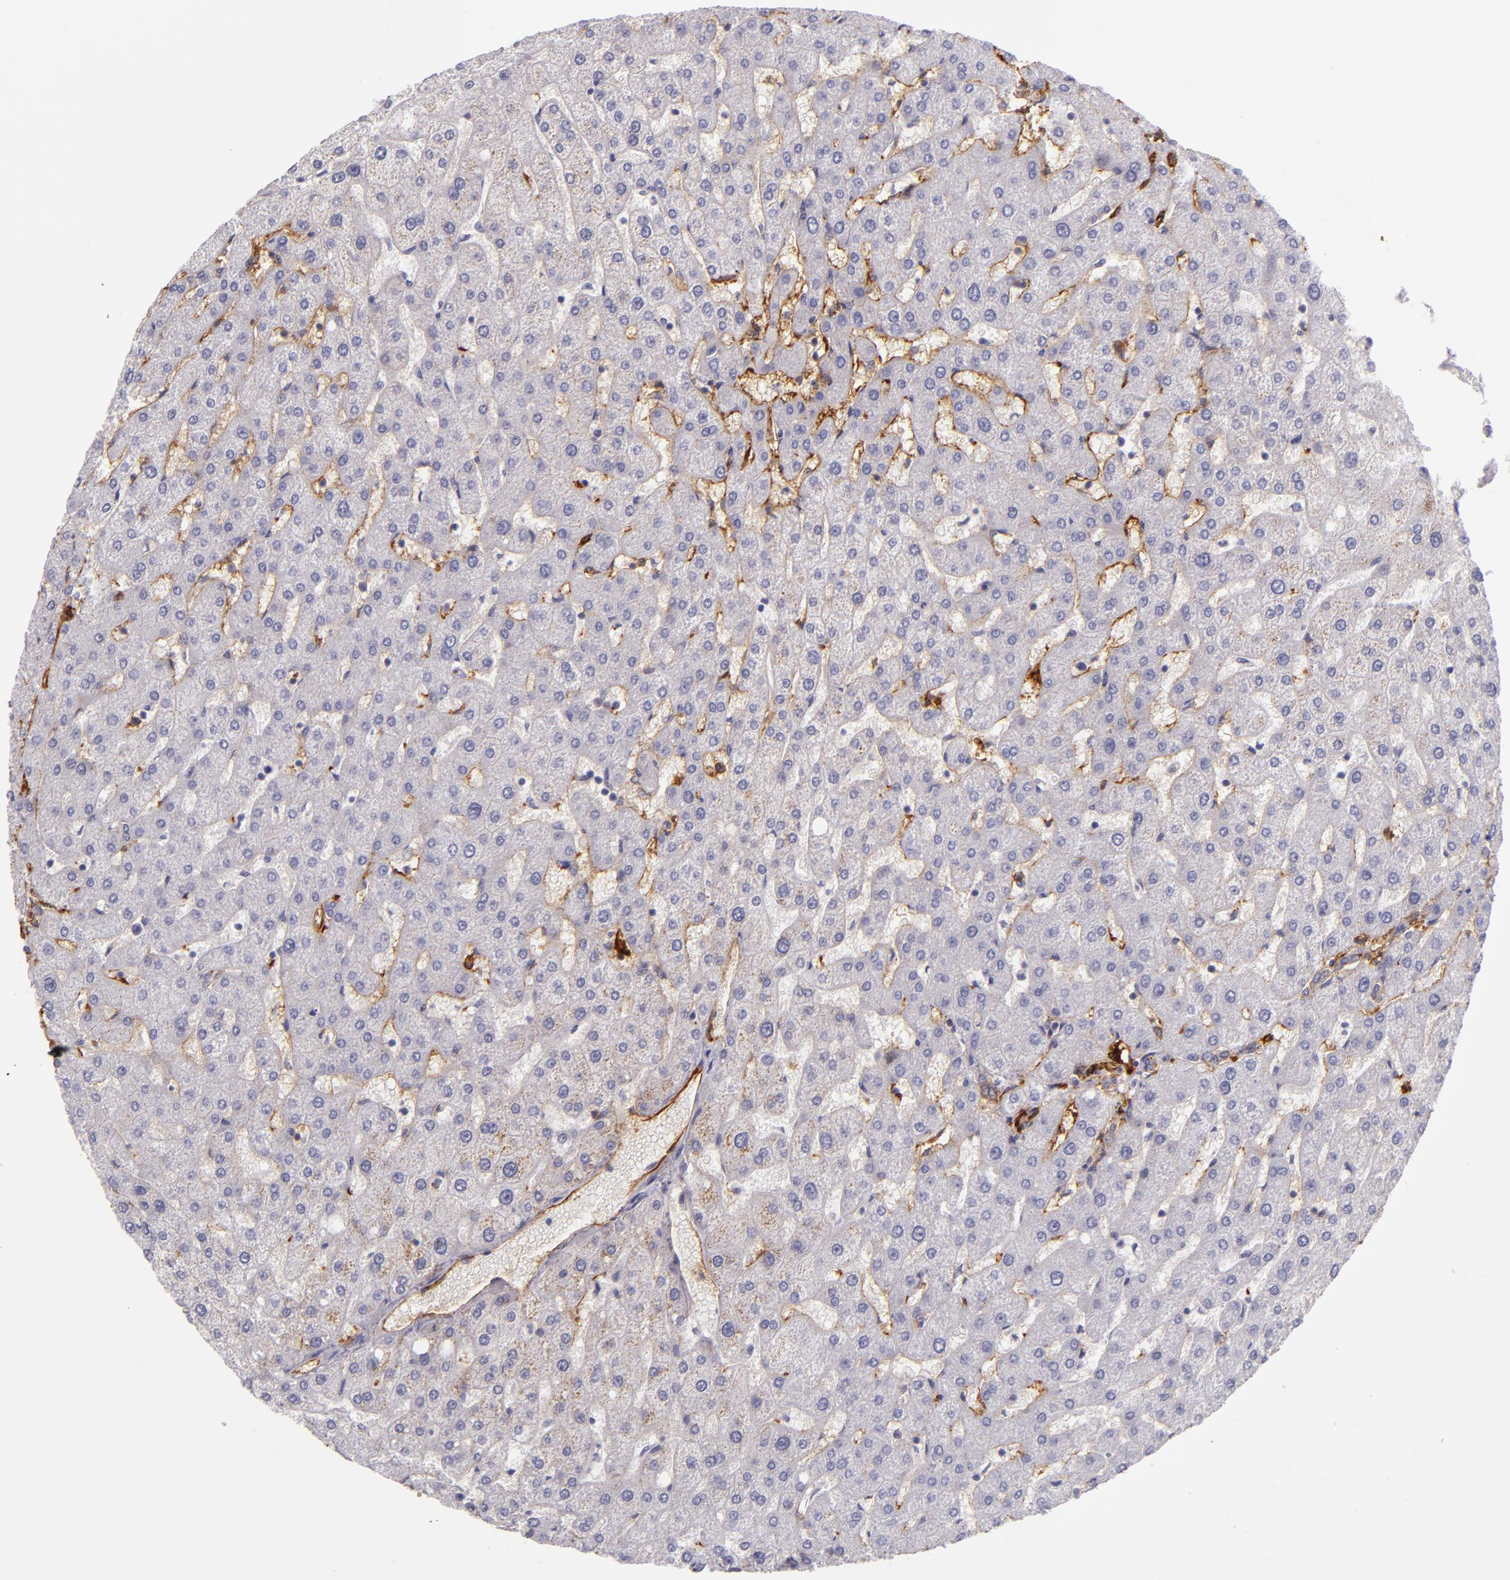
{"staining": {"intensity": "negative", "quantity": "none", "location": "none"}, "tissue": "liver", "cell_type": "Cholangiocytes", "image_type": "normal", "snomed": [{"axis": "morphology", "description": "Normal tissue, NOS"}, {"axis": "topography", "description": "Liver"}], "caption": "The IHC micrograph has no significant expression in cholangiocytes of liver. The staining was performed using DAB (3,3'-diaminobenzidine) to visualize the protein expression in brown, while the nuclei were stained in blue with hematoxylin (Magnification: 20x).", "gene": "CD9", "patient": {"sex": "male", "age": 67}}